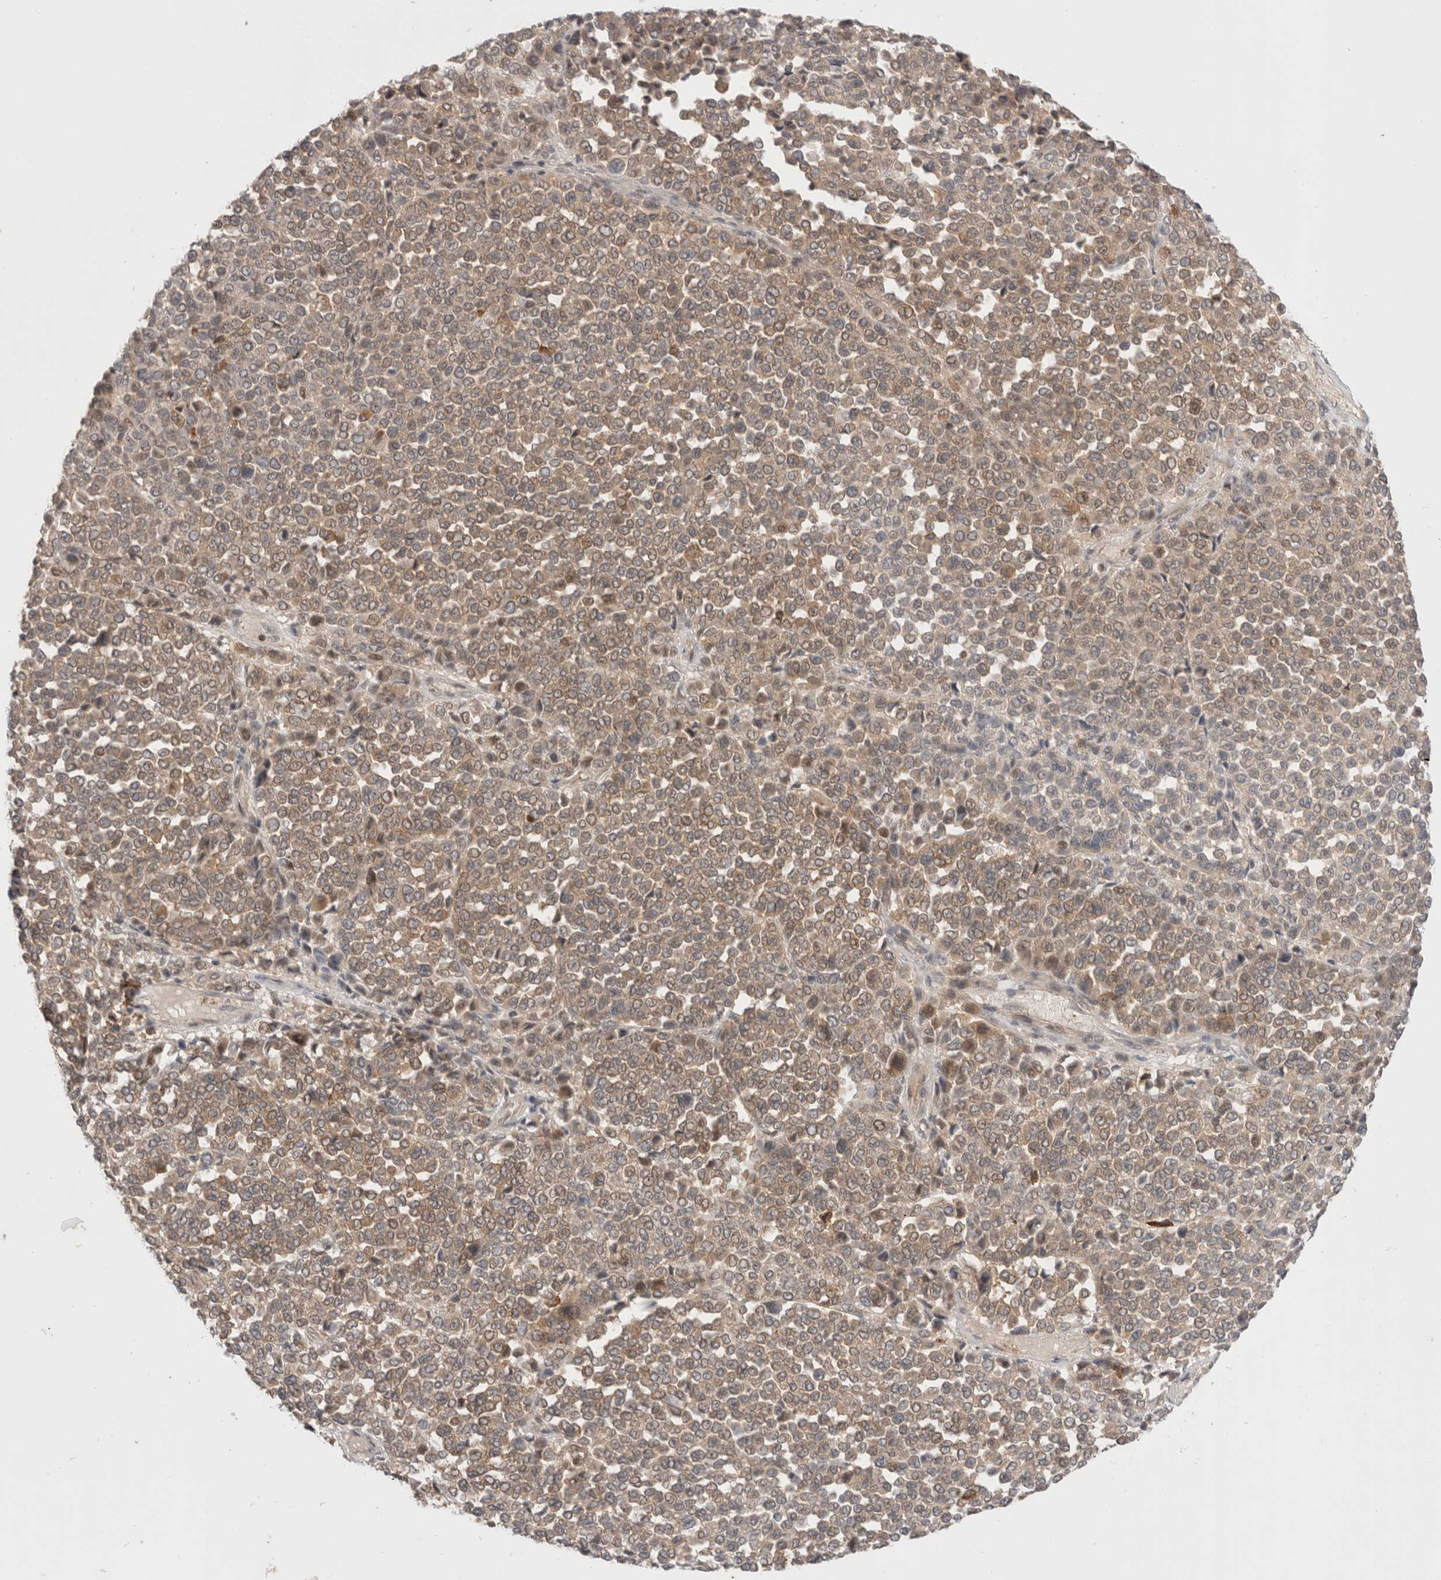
{"staining": {"intensity": "weak", "quantity": ">75%", "location": "cytoplasmic/membranous"}, "tissue": "melanoma", "cell_type": "Tumor cells", "image_type": "cancer", "snomed": [{"axis": "morphology", "description": "Malignant melanoma, Metastatic site"}, {"axis": "topography", "description": "Pancreas"}], "caption": "Immunohistochemistry (IHC) of human melanoma exhibits low levels of weak cytoplasmic/membranous staining in about >75% of tumor cells.", "gene": "NFKB1", "patient": {"sex": "female", "age": 30}}